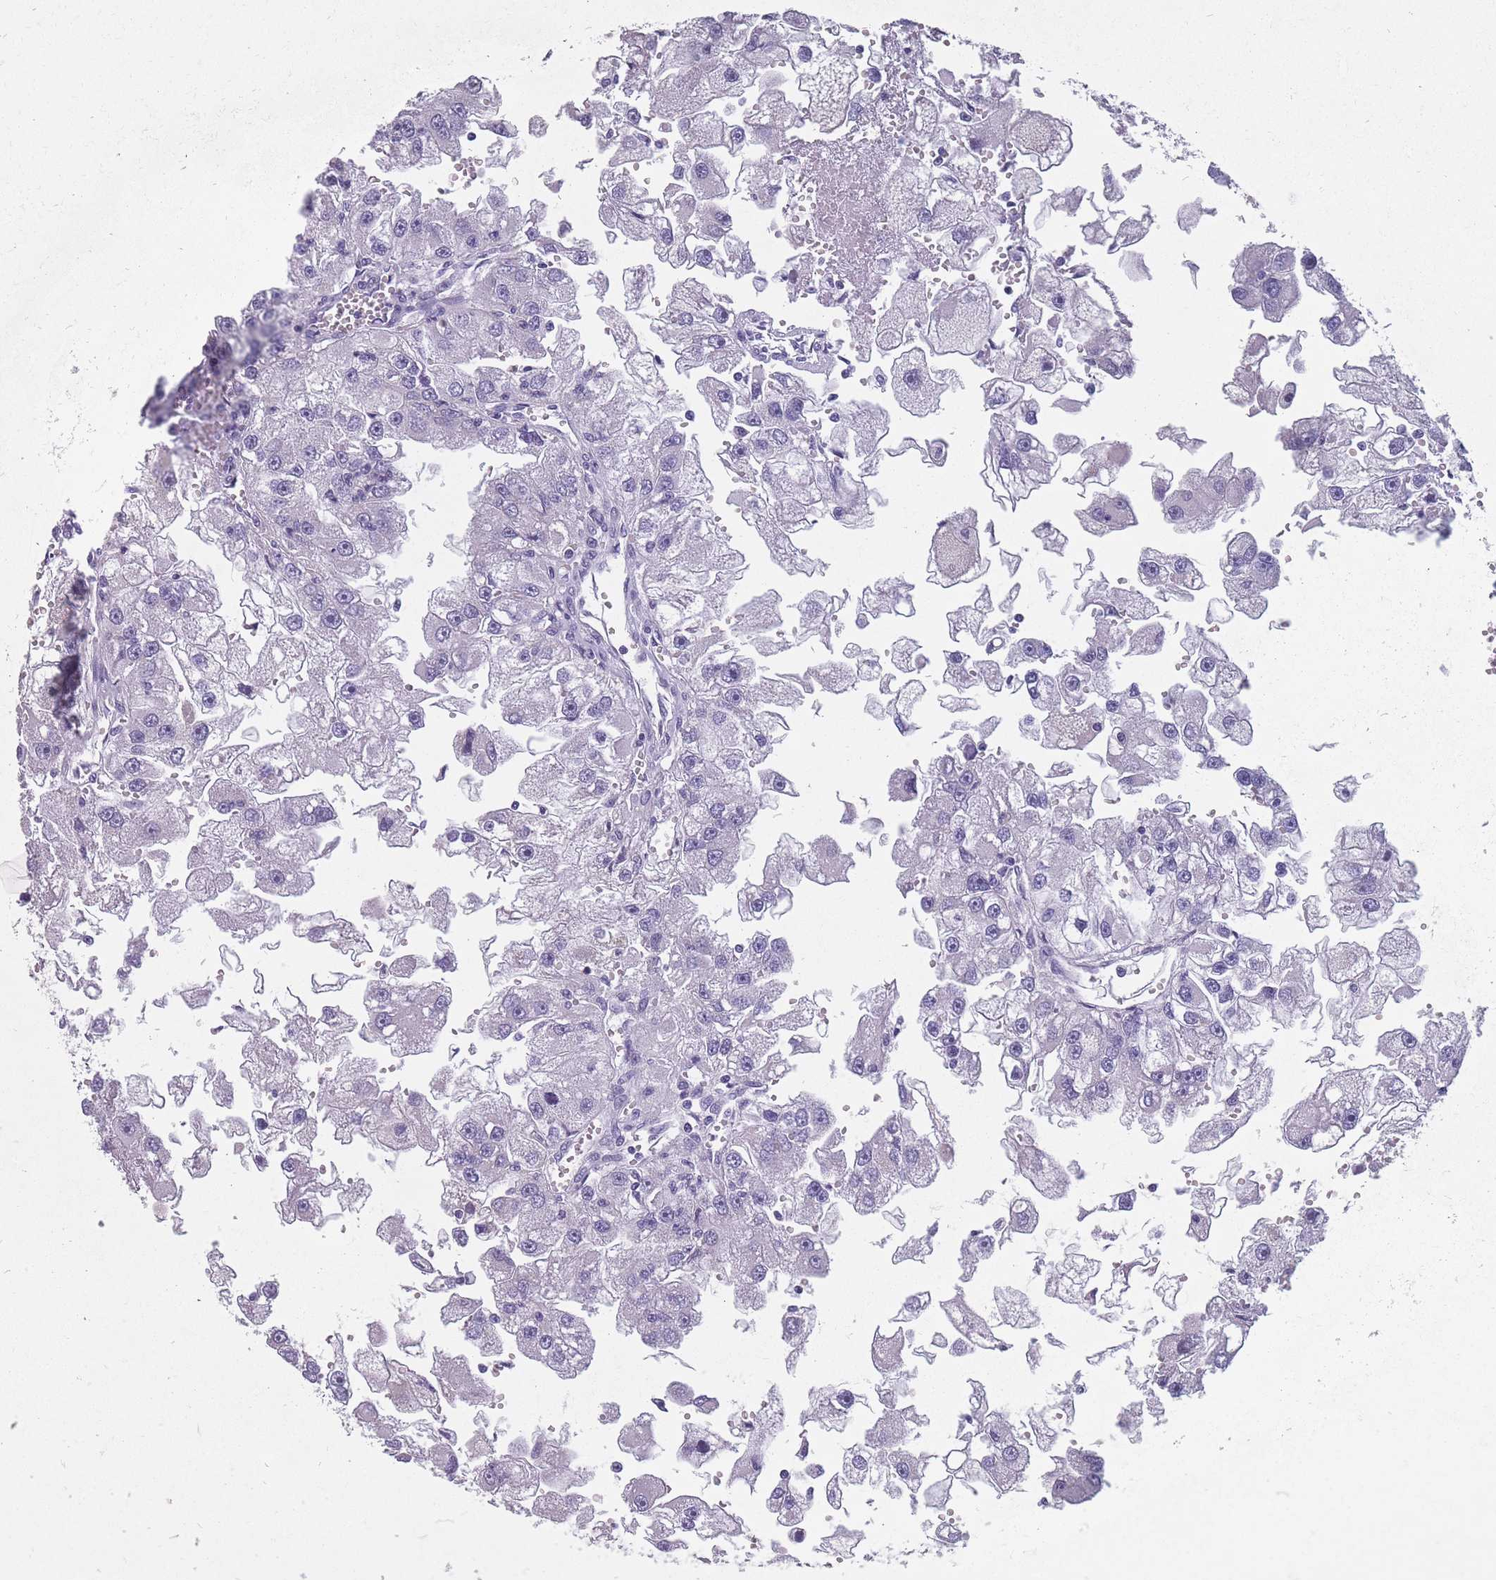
{"staining": {"intensity": "negative", "quantity": "none", "location": "none"}, "tissue": "renal cancer", "cell_type": "Tumor cells", "image_type": "cancer", "snomed": [{"axis": "morphology", "description": "Adenocarcinoma, NOS"}, {"axis": "topography", "description": "Kidney"}], "caption": "Tumor cells show no significant positivity in adenocarcinoma (renal).", "gene": "OR4C5", "patient": {"sex": "male", "age": 63}}